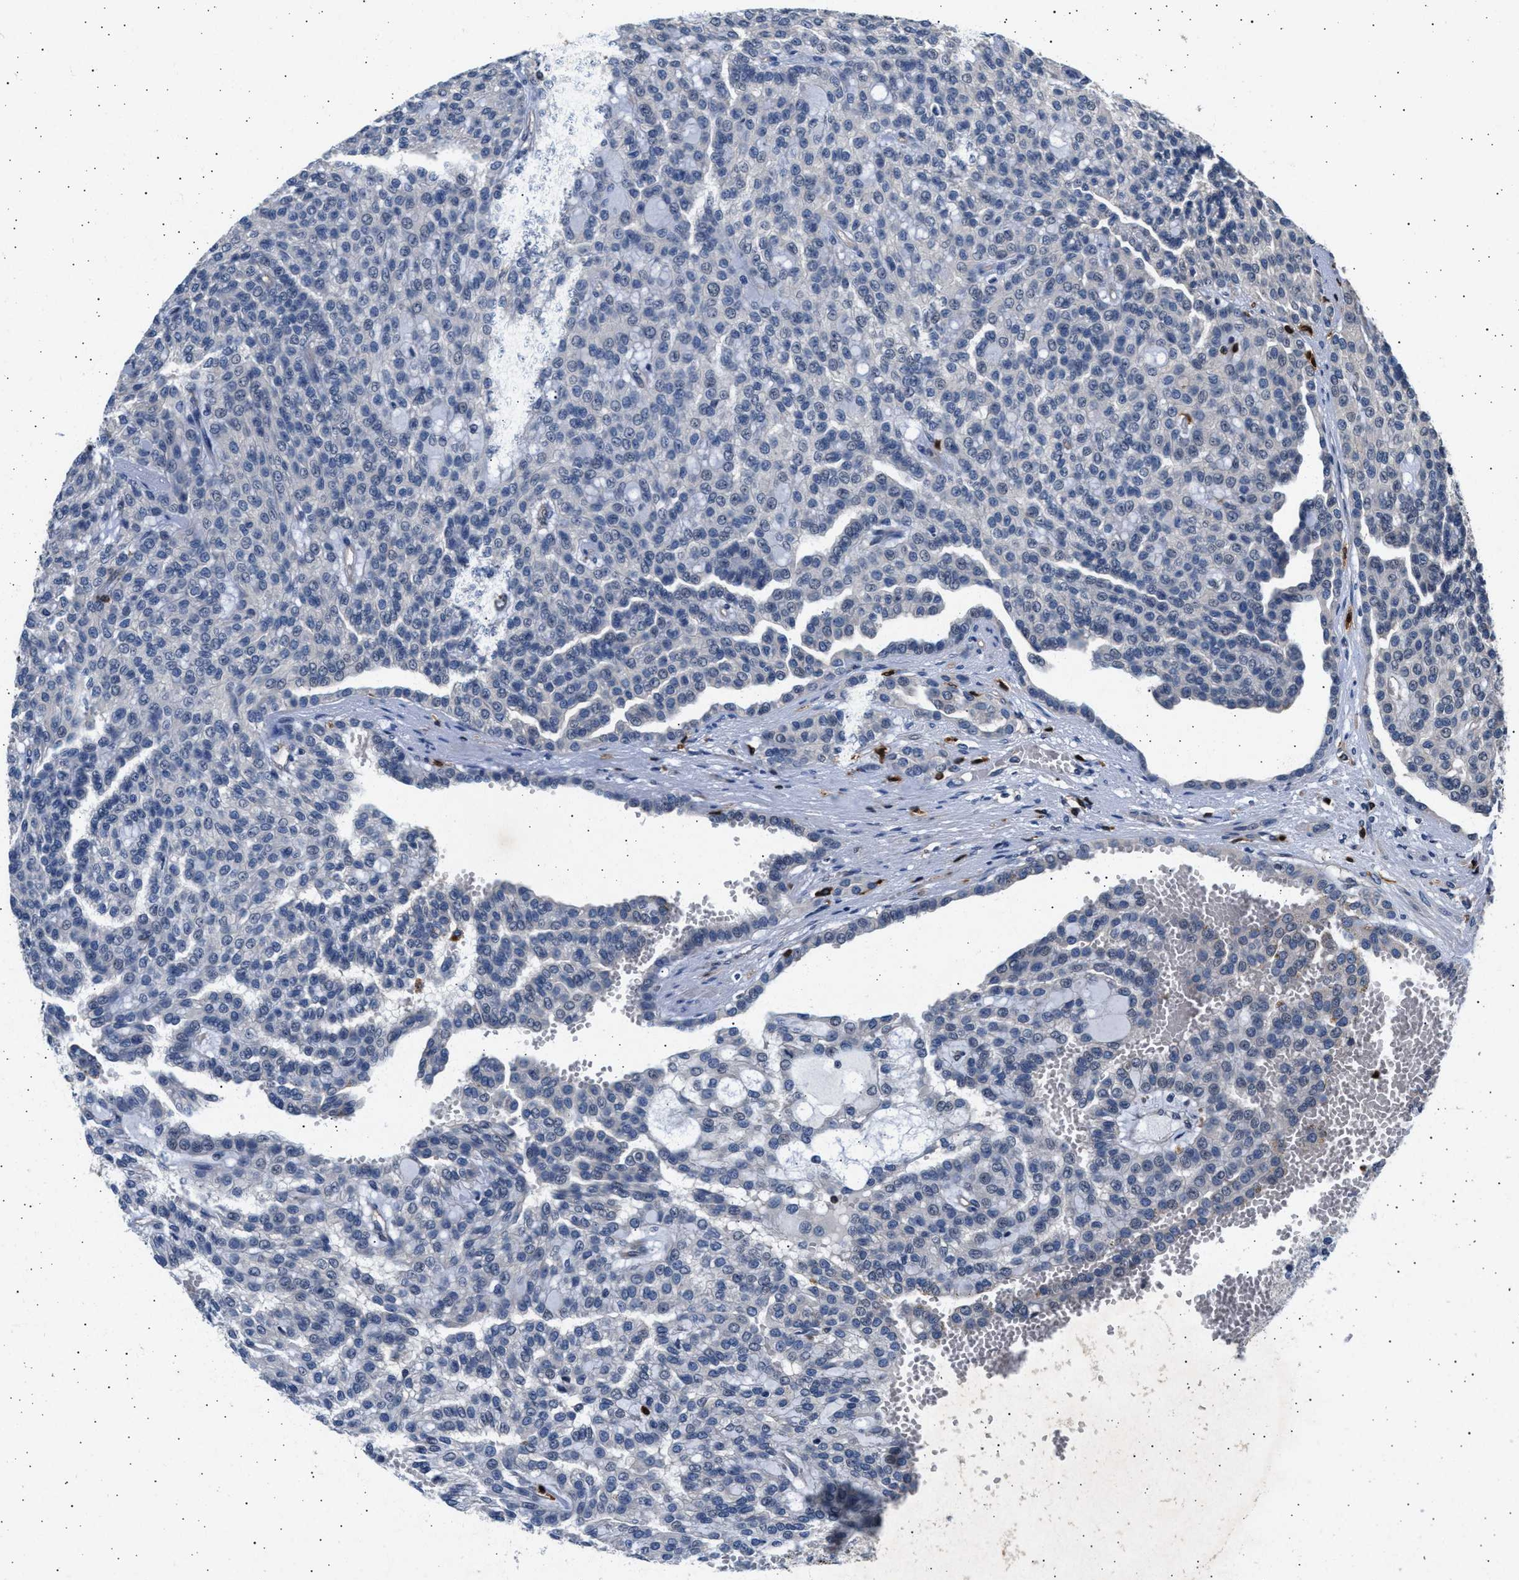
{"staining": {"intensity": "negative", "quantity": "none", "location": "none"}, "tissue": "renal cancer", "cell_type": "Tumor cells", "image_type": "cancer", "snomed": [{"axis": "morphology", "description": "Adenocarcinoma, NOS"}, {"axis": "topography", "description": "Kidney"}], "caption": "Tumor cells are negative for brown protein staining in renal cancer.", "gene": "GRAP2", "patient": {"sex": "male", "age": 63}}